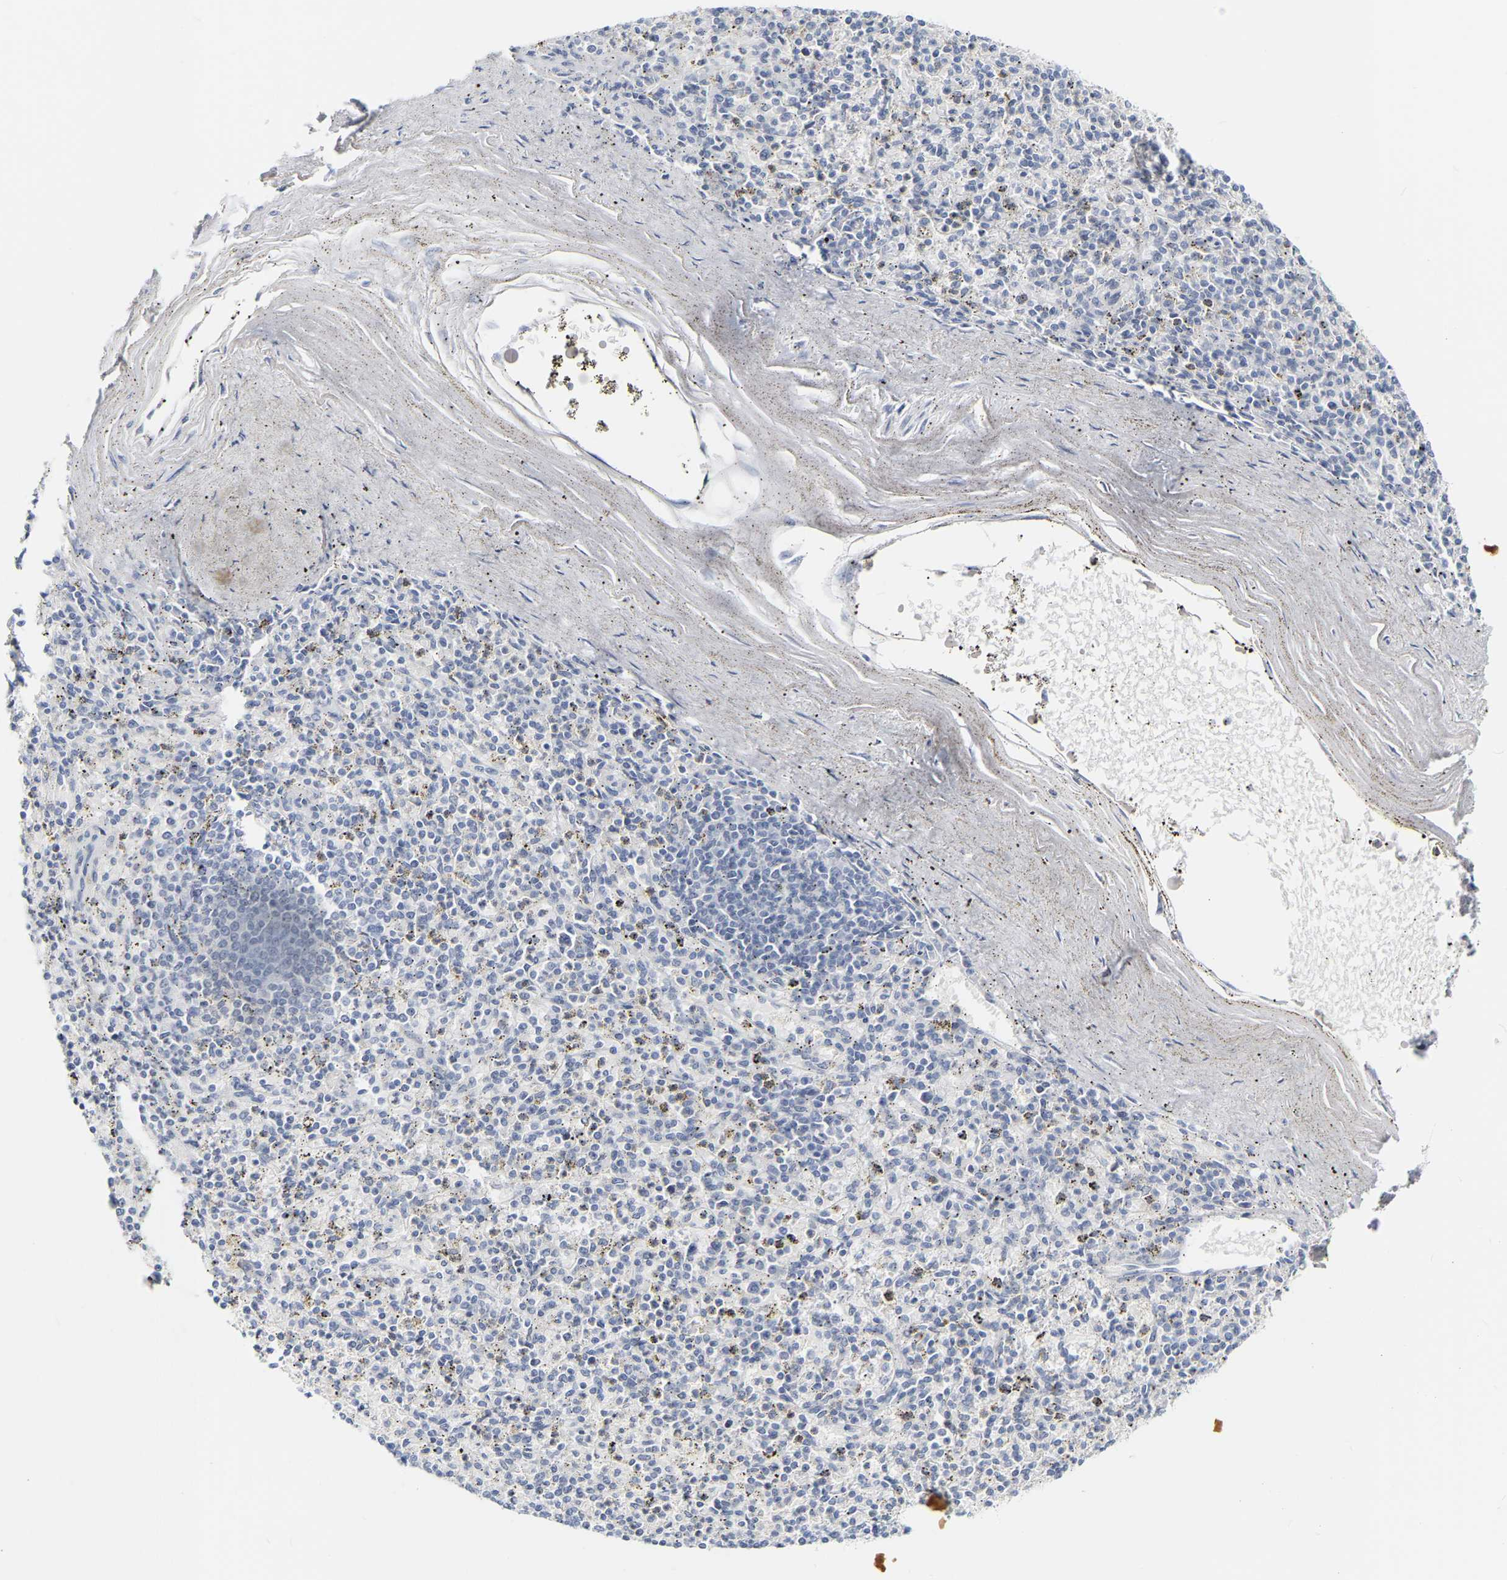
{"staining": {"intensity": "negative", "quantity": "none", "location": "none"}, "tissue": "spleen", "cell_type": "Cells in red pulp", "image_type": "normal", "snomed": [{"axis": "morphology", "description": "Normal tissue, NOS"}, {"axis": "topography", "description": "Spleen"}], "caption": "IHC of normal human spleen demonstrates no staining in cells in red pulp.", "gene": "GNAS", "patient": {"sex": "male", "age": 72}}